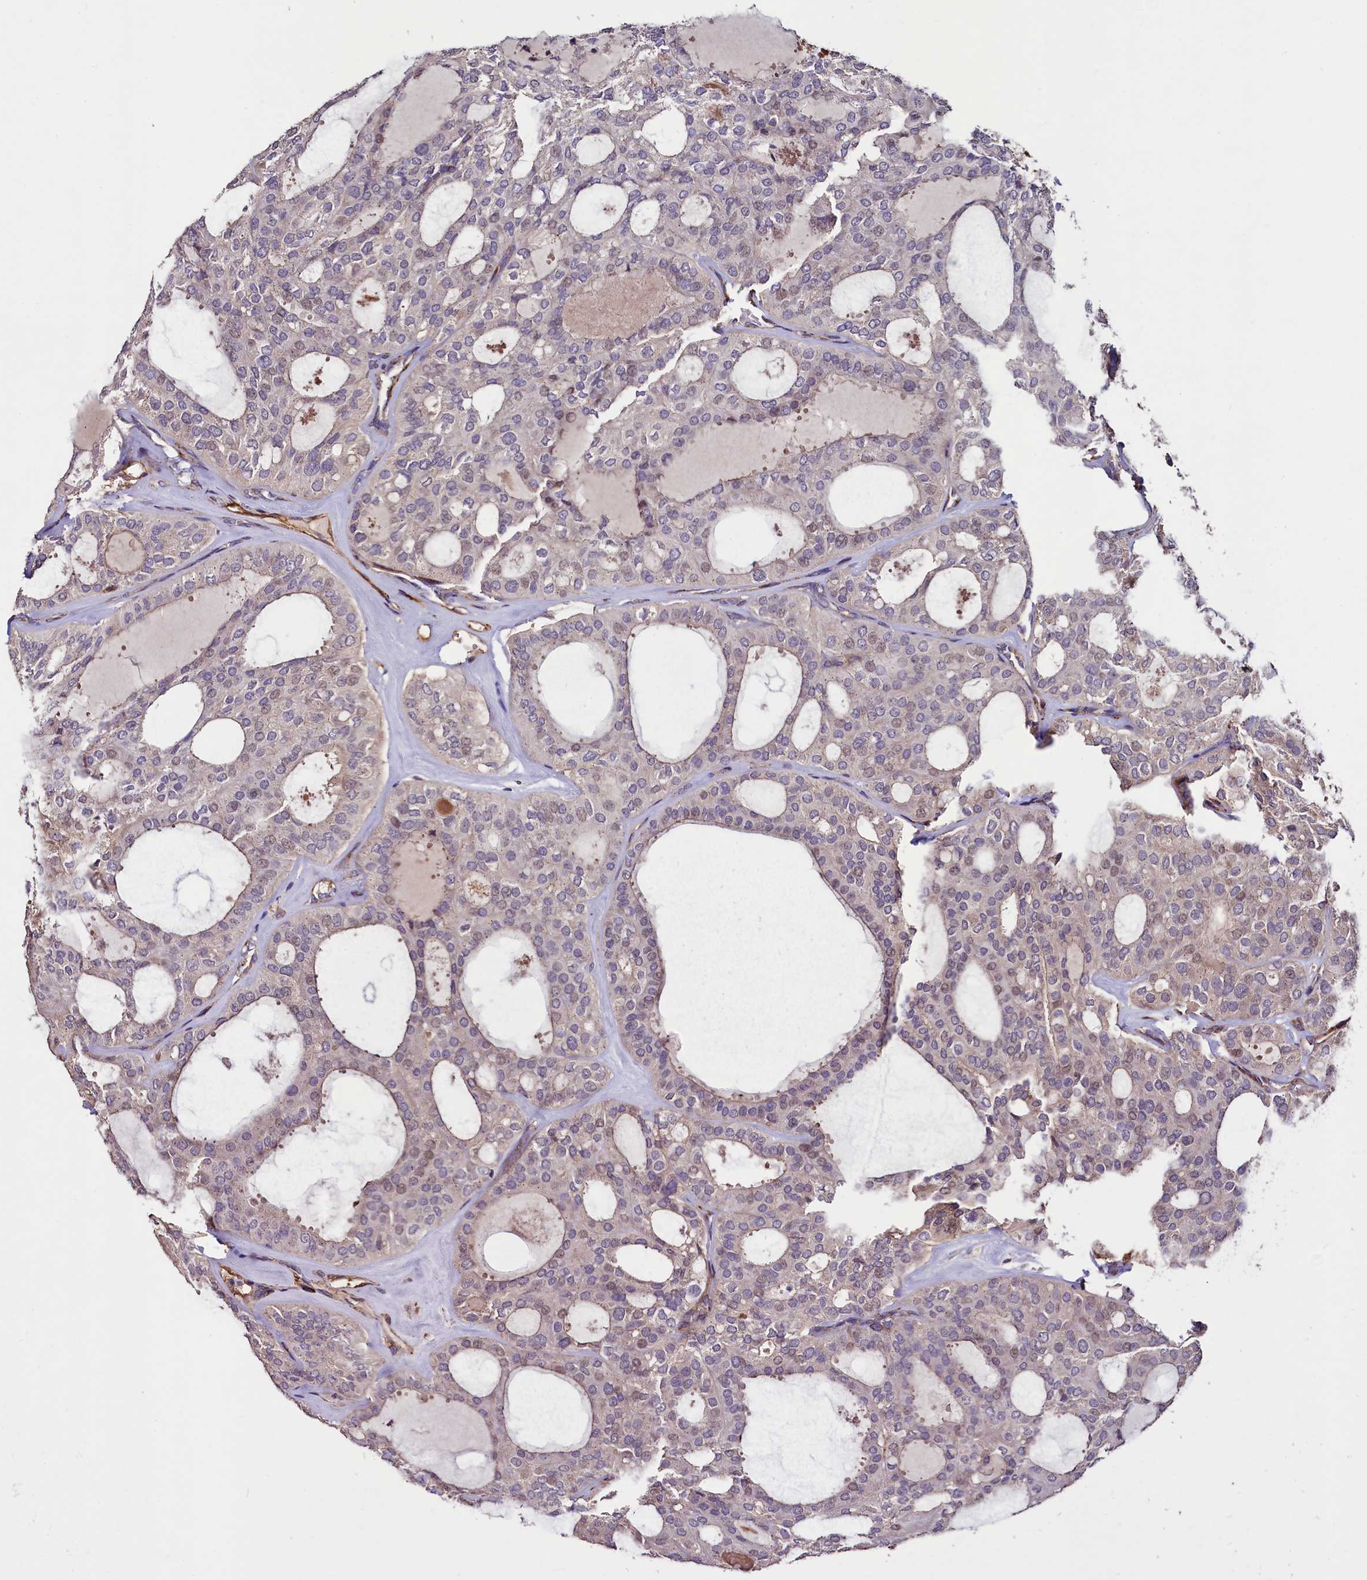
{"staining": {"intensity": "negative", "quantity": "none", "location": "none"}, "tissue": "thyroid cancer", "cell_type": "Tumor cells", "image_type": "cancer", "snomed": [{"axis": "morphology", "description": "Follicular adenoma carcinoma, NOS"}, {"axis": "topography", "description": "Thyroid gland"}], "caption": "Protein analysis of thyroid cancer (follicular adenoma carcinoma) reveals no significant staining in tumor cells.", "gene": "PALM", "patient": {"sex": "male", "age": 75}}